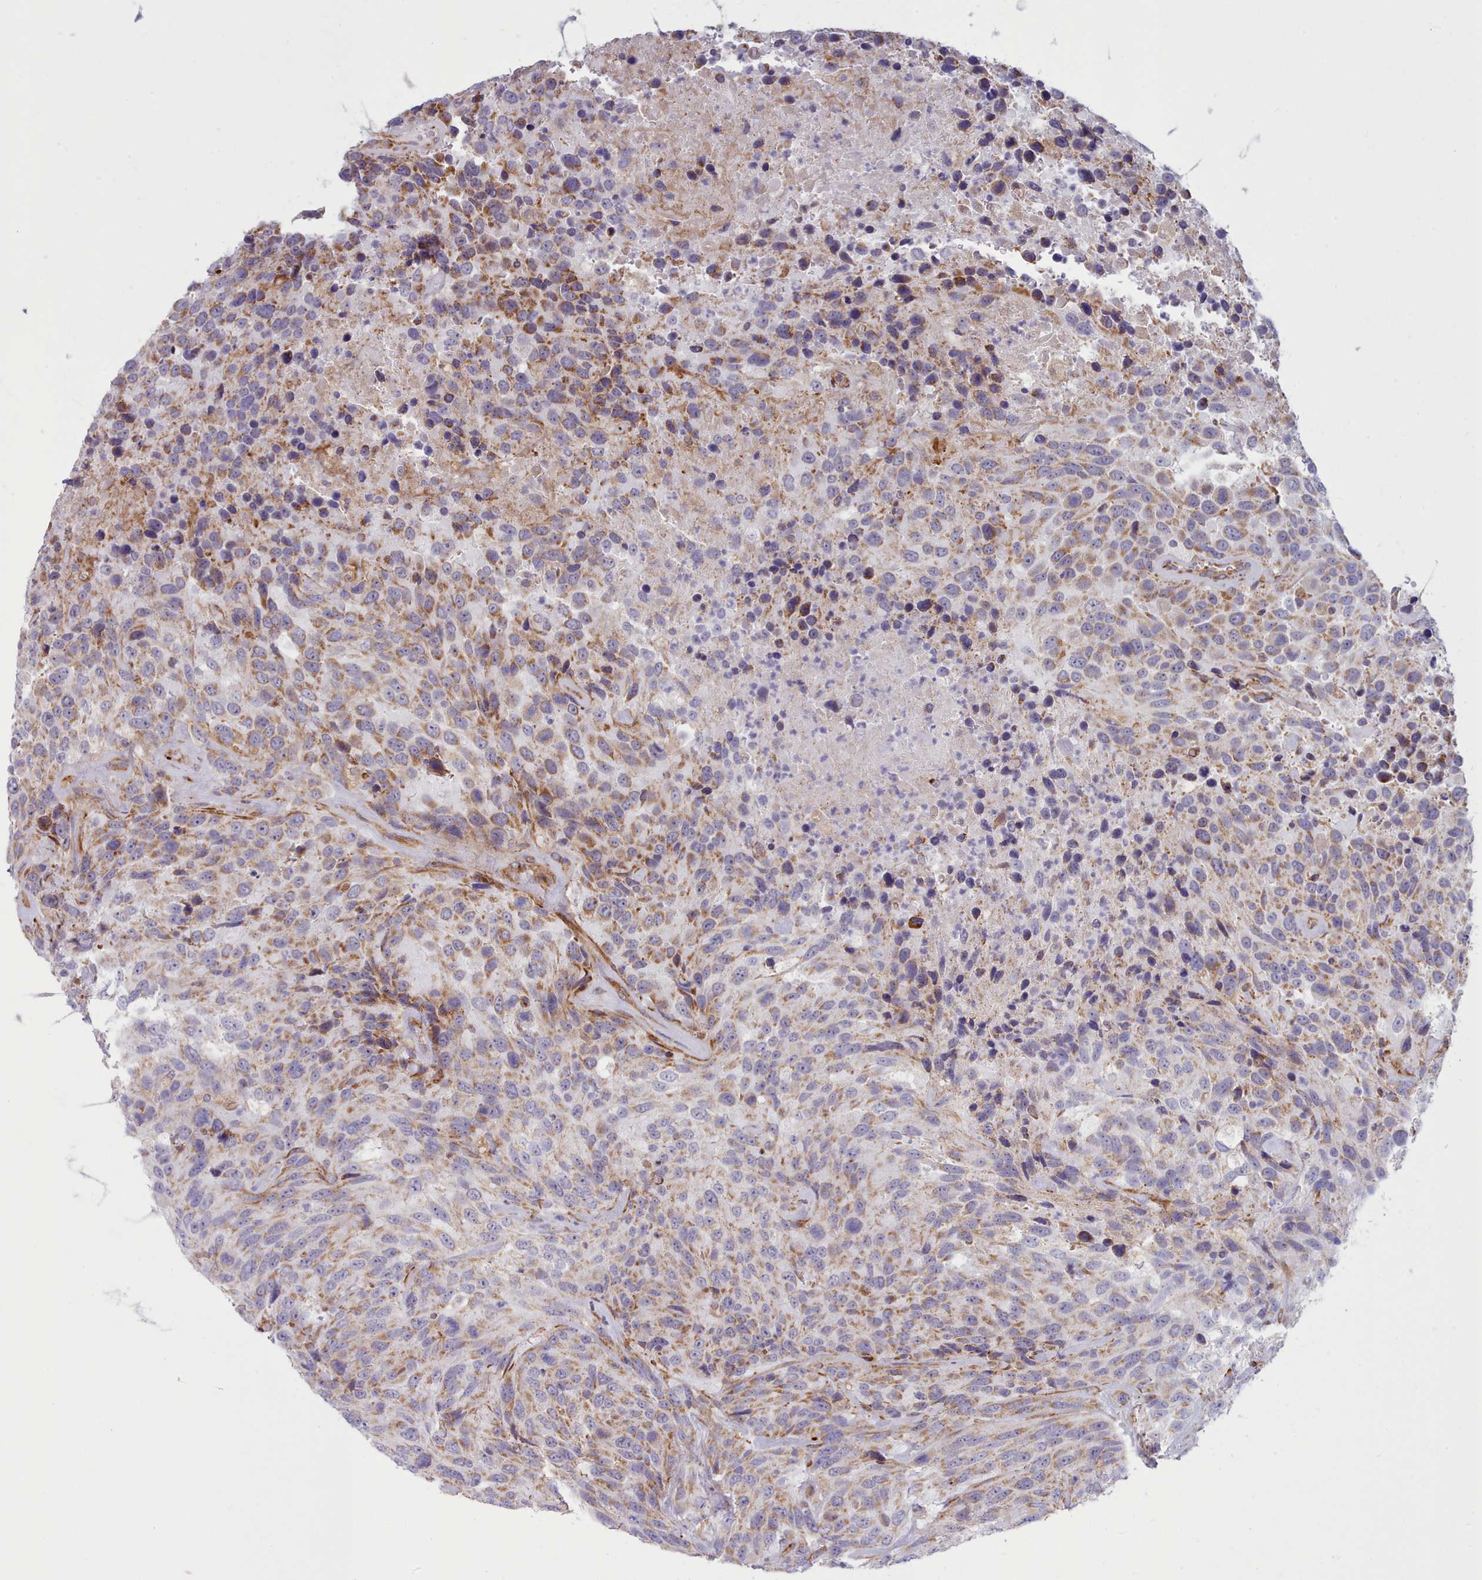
{"staining": {"intensity": "moderate", "quantity": ">75%", "location": "cytoplasmic/membranous"}, "tissue": "urothelial cancer", "cell_type": "Tumor cells", "image_type": "cancer", "snomed": [{"axis": "morphology", "description": "Urothelial carcinoma, High grade"}, {"axis": "topography", "description": "Urinary bladder"}], "caption": "Brown immunohistochemical staining in urothelial cancer reveals moderate cytoplasmic/membranous expression in about >75% of tumor cells. (IHC, brightfield microscopy, high magnification).", "gene": "MRPL21", "patient": {"sex": "female", "age": 70}}